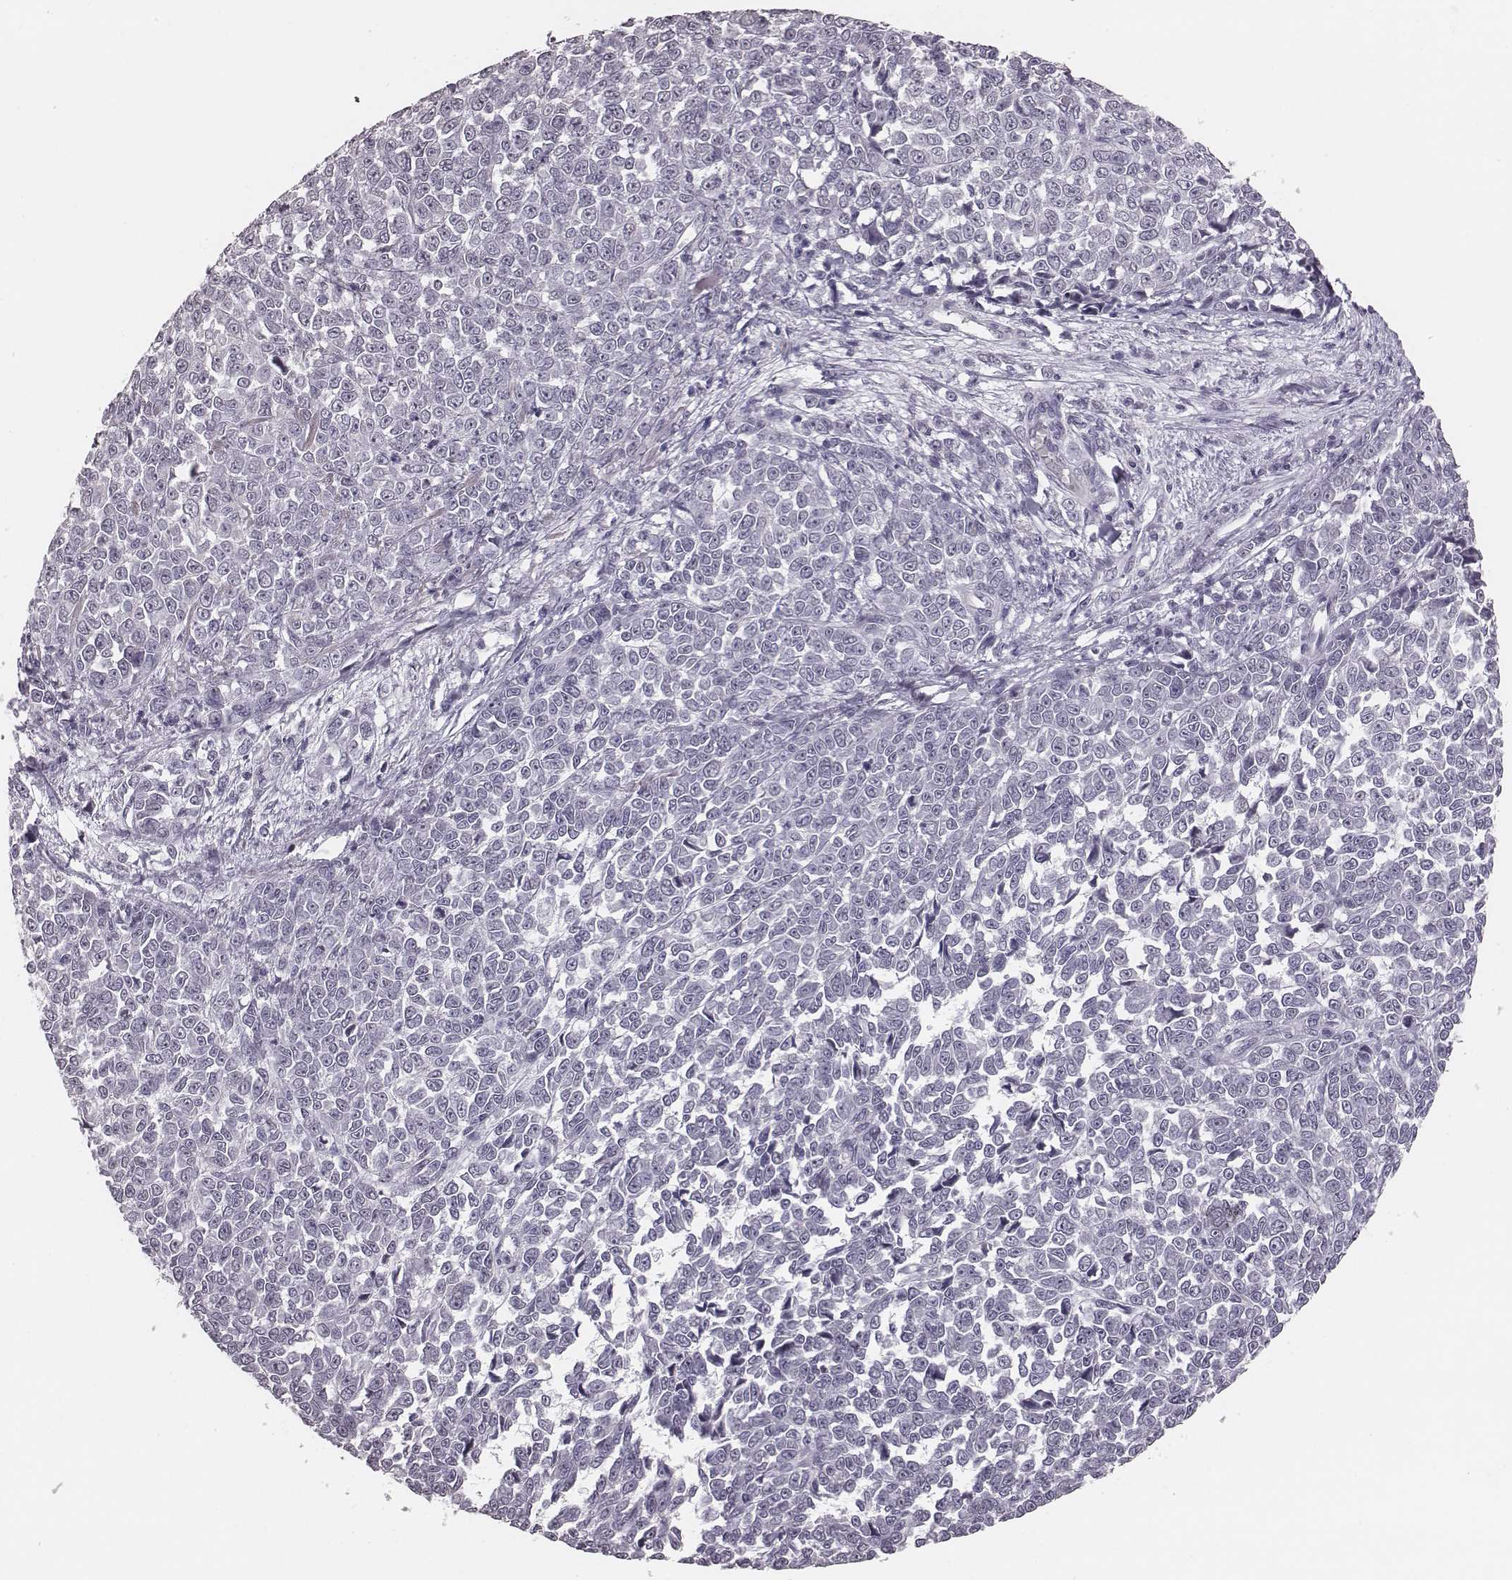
{"staining": {"intensity": "negative", "quantity": "none", "location": "none"}, "tissue": "melanoma", "cell_type": "Tumor cells", "image_type": "cancer", "snomed": [{"axis": "morphology", "description": "Malignant melanoma, NOS"}, {"axis": "topography", "description": "Skin"}], "caption": "Melanoma was stained to show a protein in brown. There is no significant staining in tumor cells.", "gene": "CSHL1", "patient": {"sex": "female", "age": 95}}